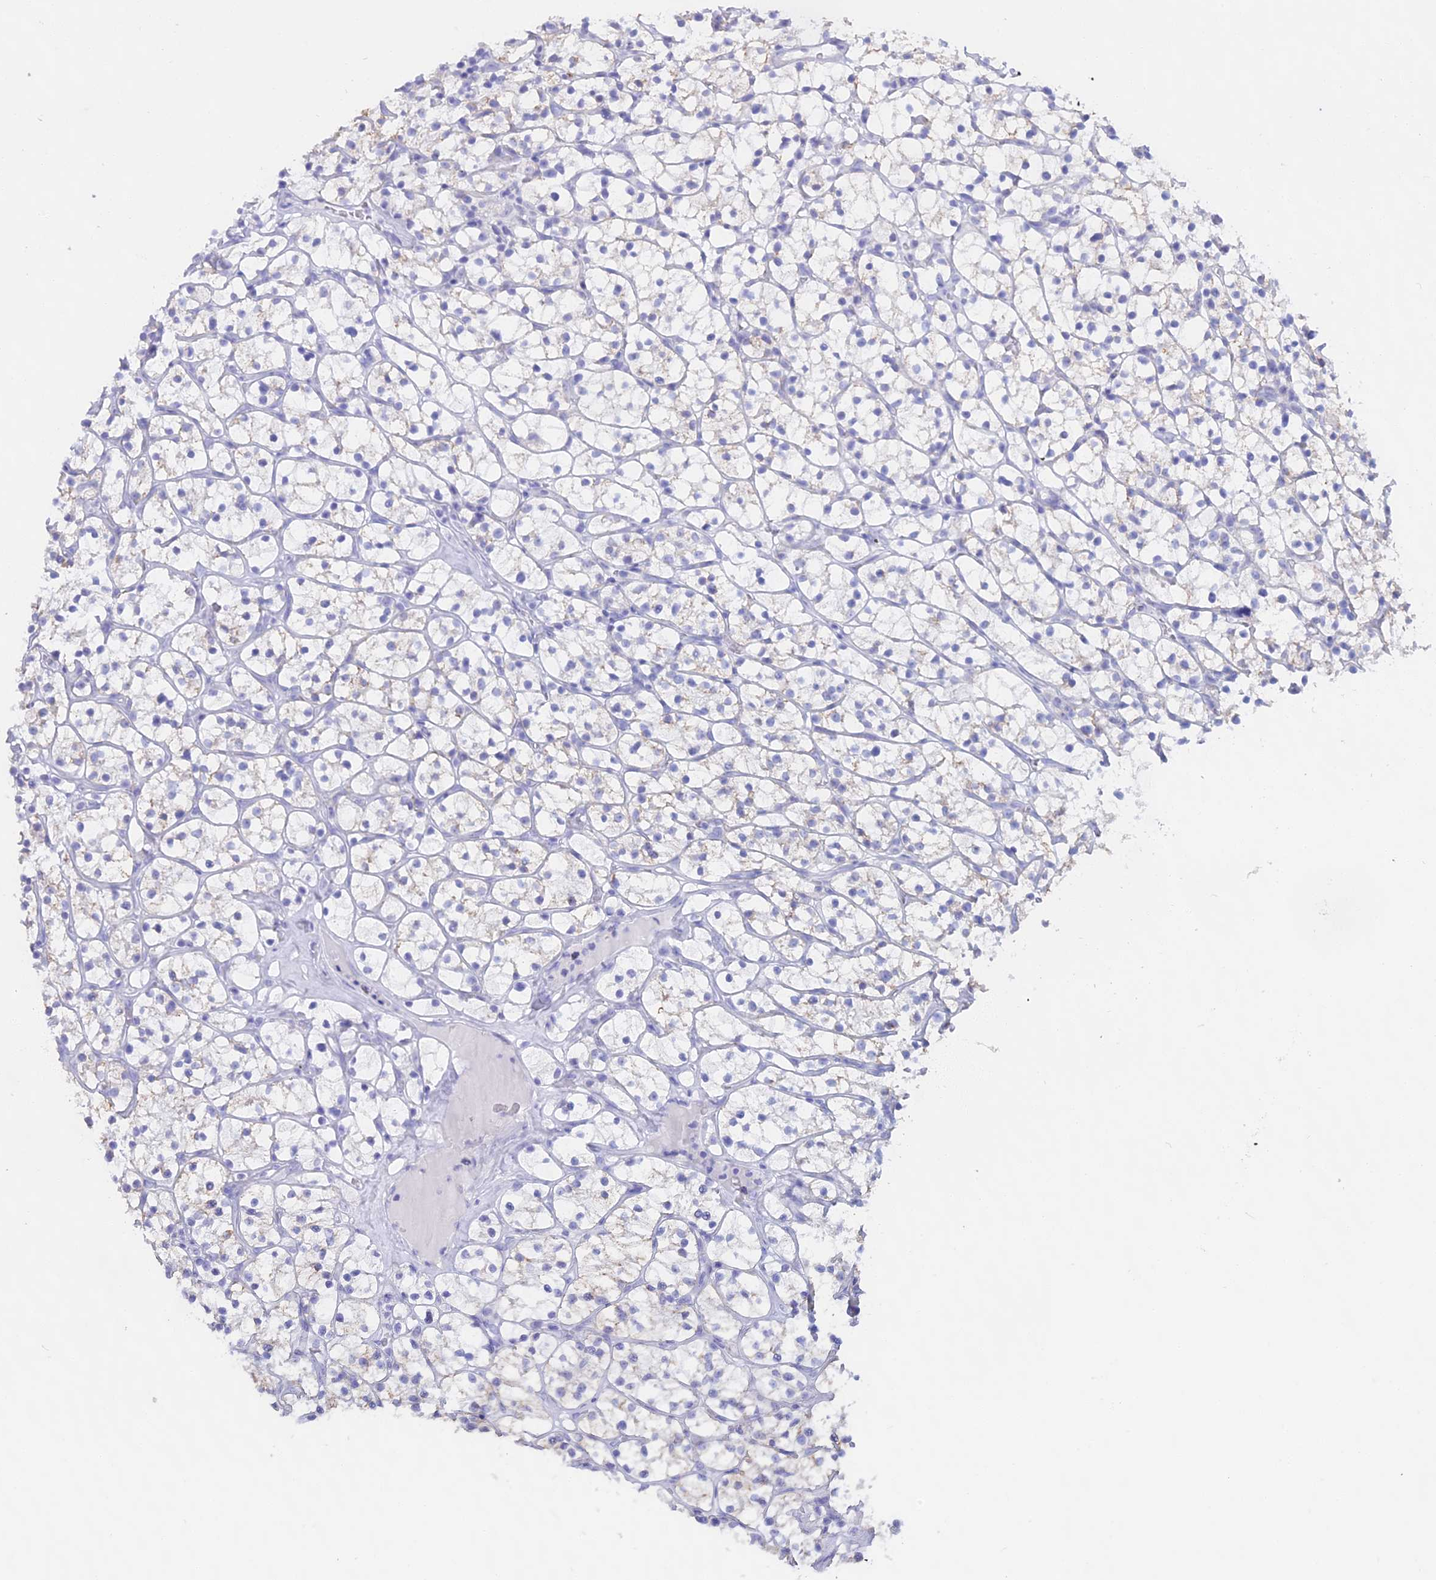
{"staining": {"intensity": "negative", "quantity": "none", "location": "none"}, "tissue": "renal cancer", "cell_type": "Tumor cells", "image_type": "cancer", "snomed": [{"axis": "morphology", "description": "Adenocarcinoma, NOS"}, {"axis": "topography", "description": "Kidney"}], "caption": "Immunohistochemistry photomicrograph of renal cancer stained for a protein (brown), which demonstrates no positivity in tumor cells. (DAB (3,3'-diaminobenzidine) immunohistochemistry (IHC) visualized using brightfield microscopy, high magnification).", "gene": "CGB2", "patient": {"sex": "female", "age": 64}}